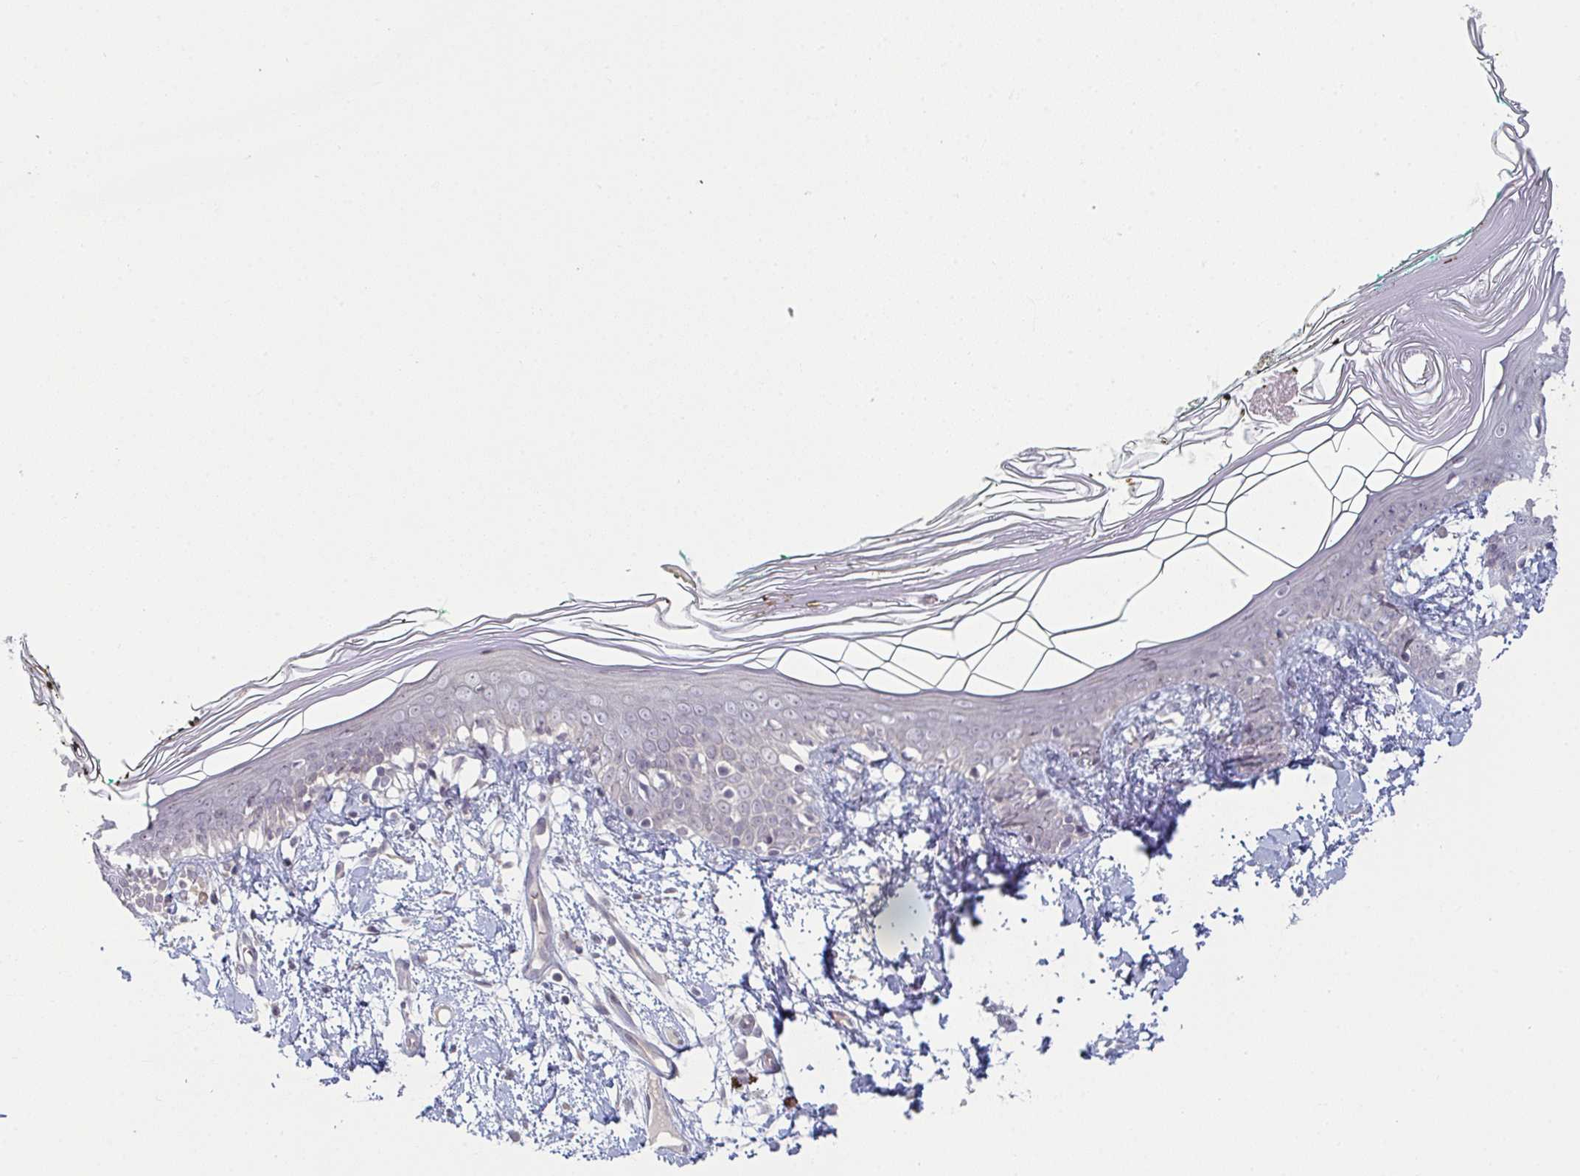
{"staining": {"intensity": "negative", "quantity": "none", "location": "none"}, "tissue": "skin", "cell_type": "Fibroblasts", "image_type": "normal", "snomed": [{"axis": "morphology", "description": "Normal tissue, NOS"}, {"axis": "topography", "description": "Skin"}], "caption": "Immunohistochemical staining of benign skin displays no significant positivity in fibroblasts.", "gene": "ZNF214", "patient": {"sex": "female", "age": 34}}